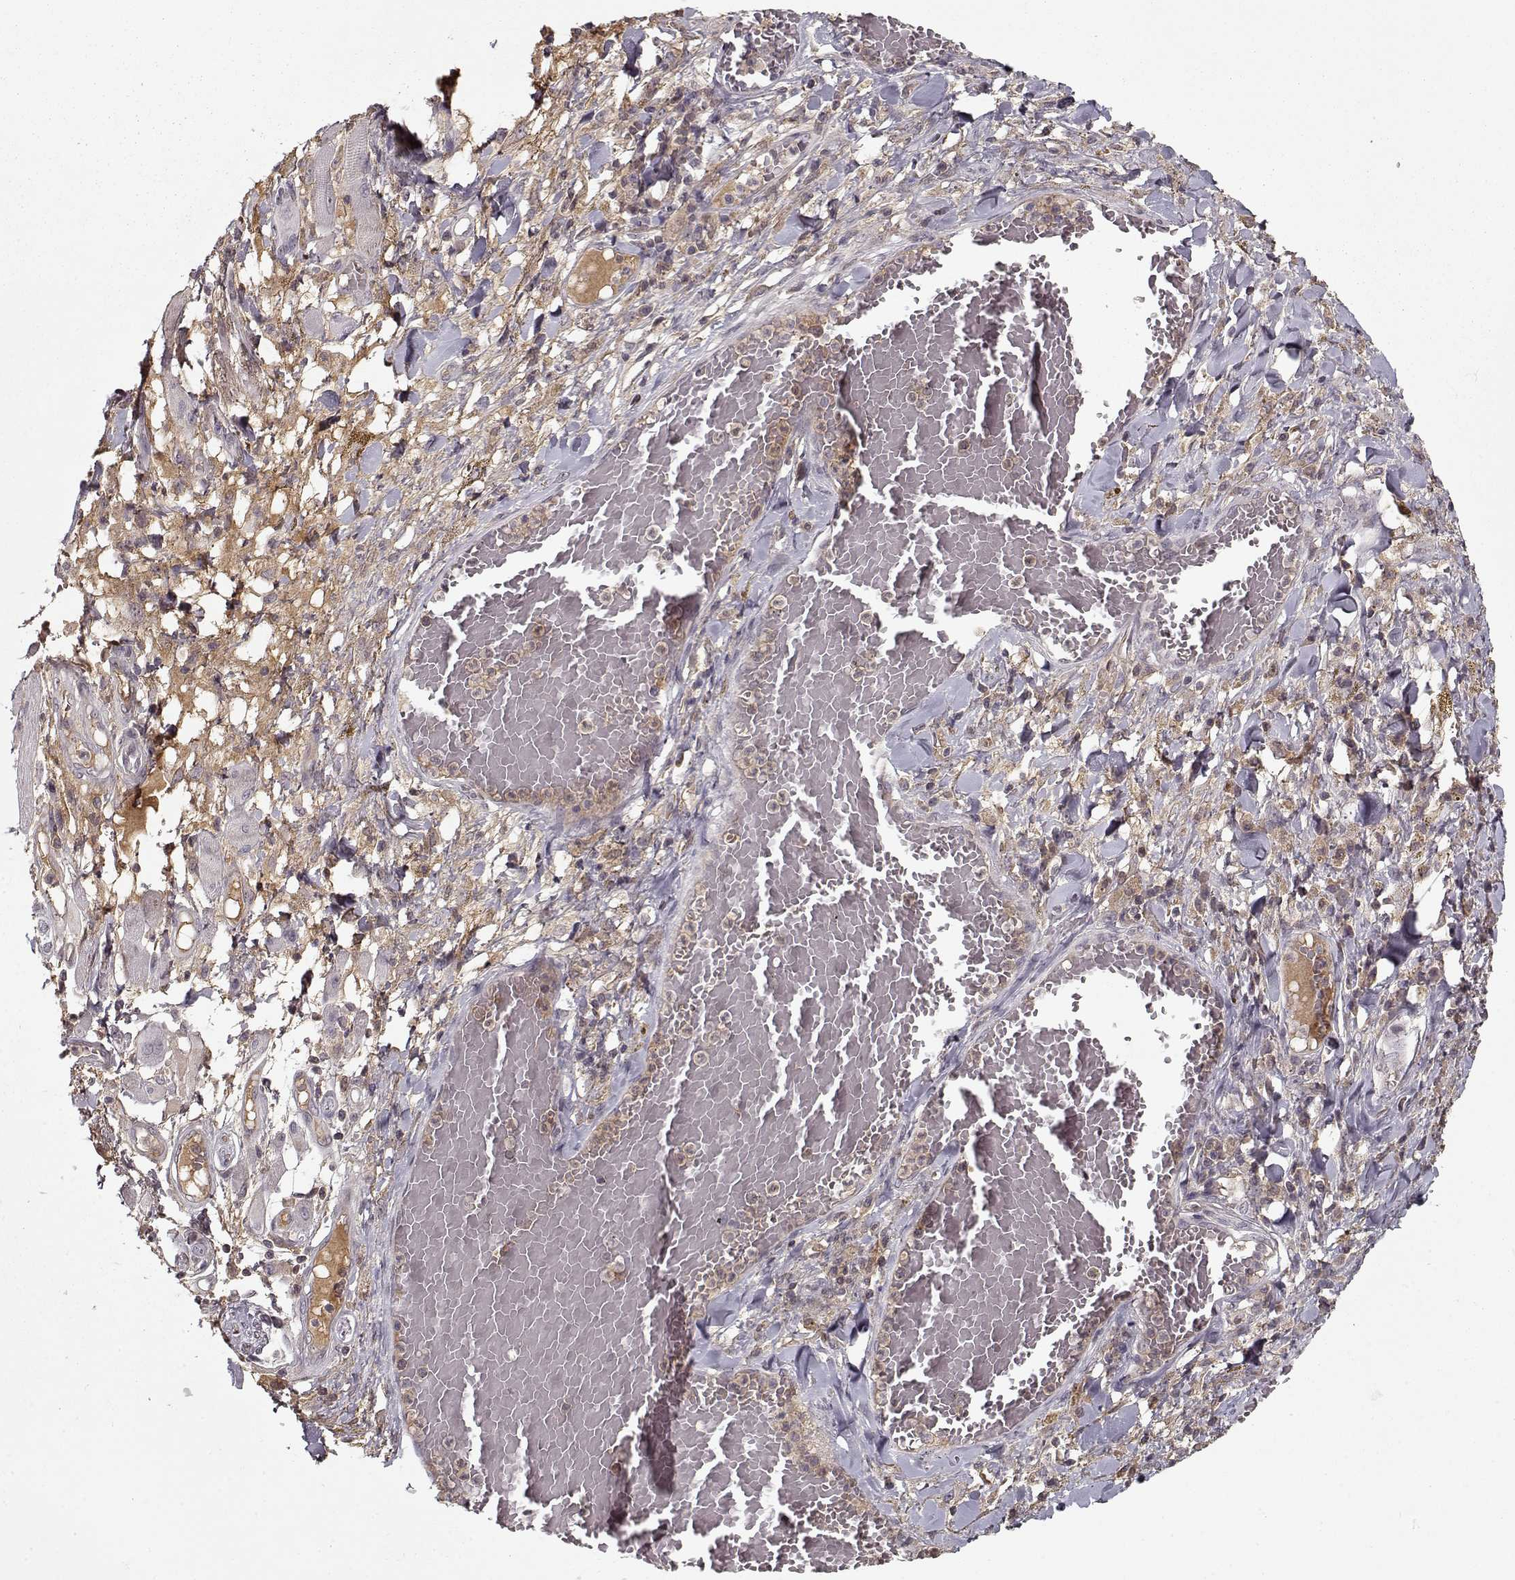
{"staining": {"intensity": "negative", "quantity": "none", "location": "none"}, "tissue": "melanoma", "cell_type": "Tumor cells", "image_type": "cancer", "snomed": [{"axis": "morphology", "description": "Malignant melanoma, NOS"}, {"axis": "topography", "description": "Skin"}], "caption": "Tumor cells are negative for brown protein staining in melanoma.", "gene": "AFM", "patient": {"sex": "female", "age": 91}}